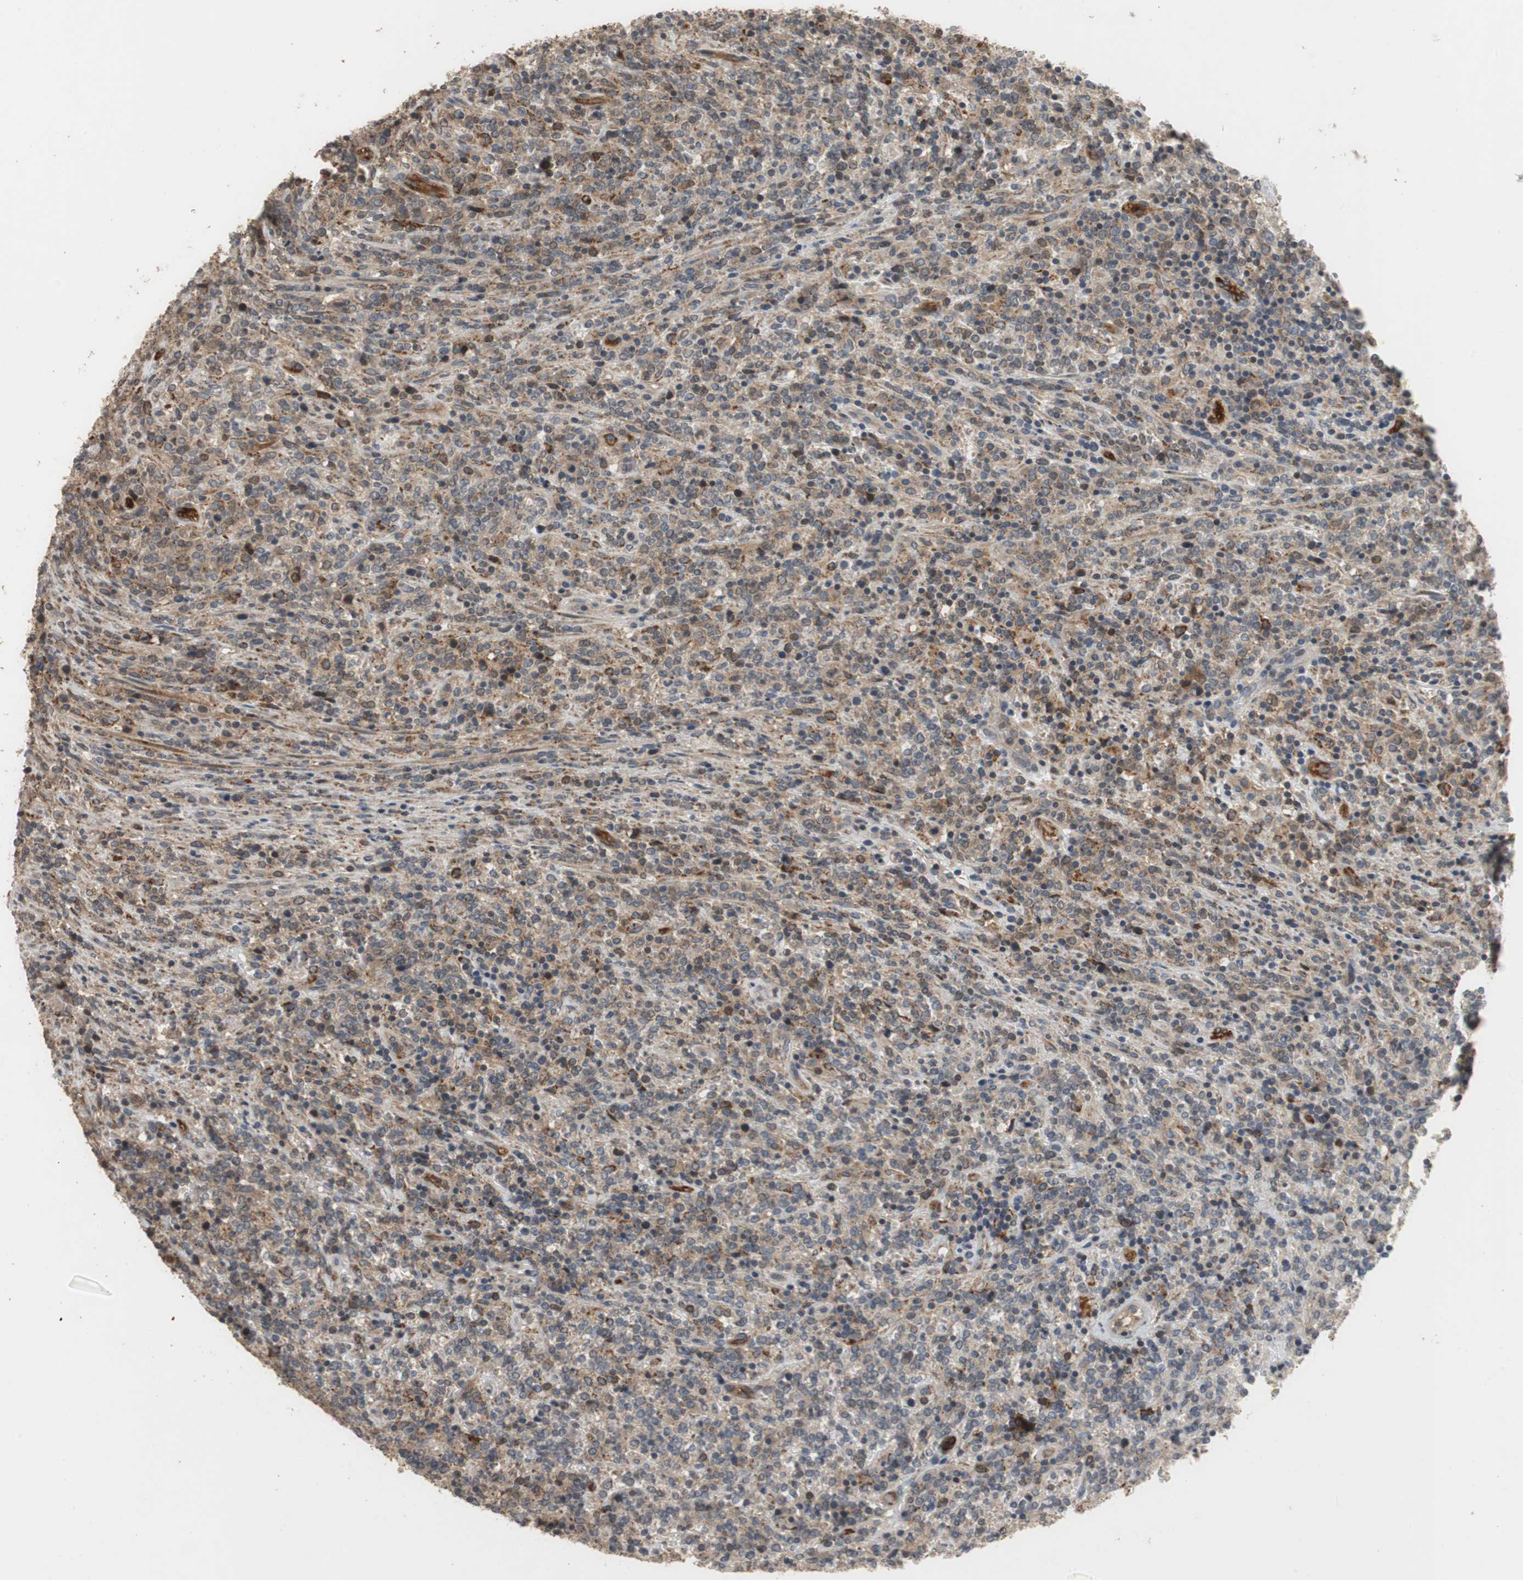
{"staining": {"intensity": "weak", "quantity": ">75%", "location": "cytoplasmic/membranous"}, "tissue": "lymphoma", "cell_type": "Tumor cells", "image_type": "cancer", "snomed": [{"axis": "morphology", "description": "Malignant lymphoma, non-Hodgkin's type, High grade"}, {"axis": "topography", "description": "Soft tissue"}], "caption": "Immunohistochemical staining of human high-grade malignant lymphoma, non-Hodgkin's type reveals weak cytoplasmic/membranous protein positivity in about >75% of tumor cells.", "gene": "ALPL", "patient": {"sex": "male", "age": 18}}